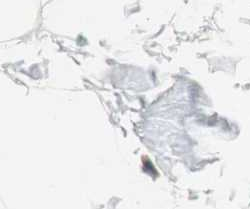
{"staining": {"intensity": "negative", "quantity": "25%-75%", "location": "cytoplasmic/membranous"}, "tissue": "adipose tissue", "cell_type": "Adipocytes", "image_type": "normal", "snomed": [{"axis": "morphology", "description": "Normal tissue, NOS"}, {"axis": "topography", "description": "Soft tissue"}], "caption": "The histopathology image reveals no staining of adipocytes in normal adipose tissue.", "gene": "PTGIS", "patient": {"sex": "male", "age": 72}}